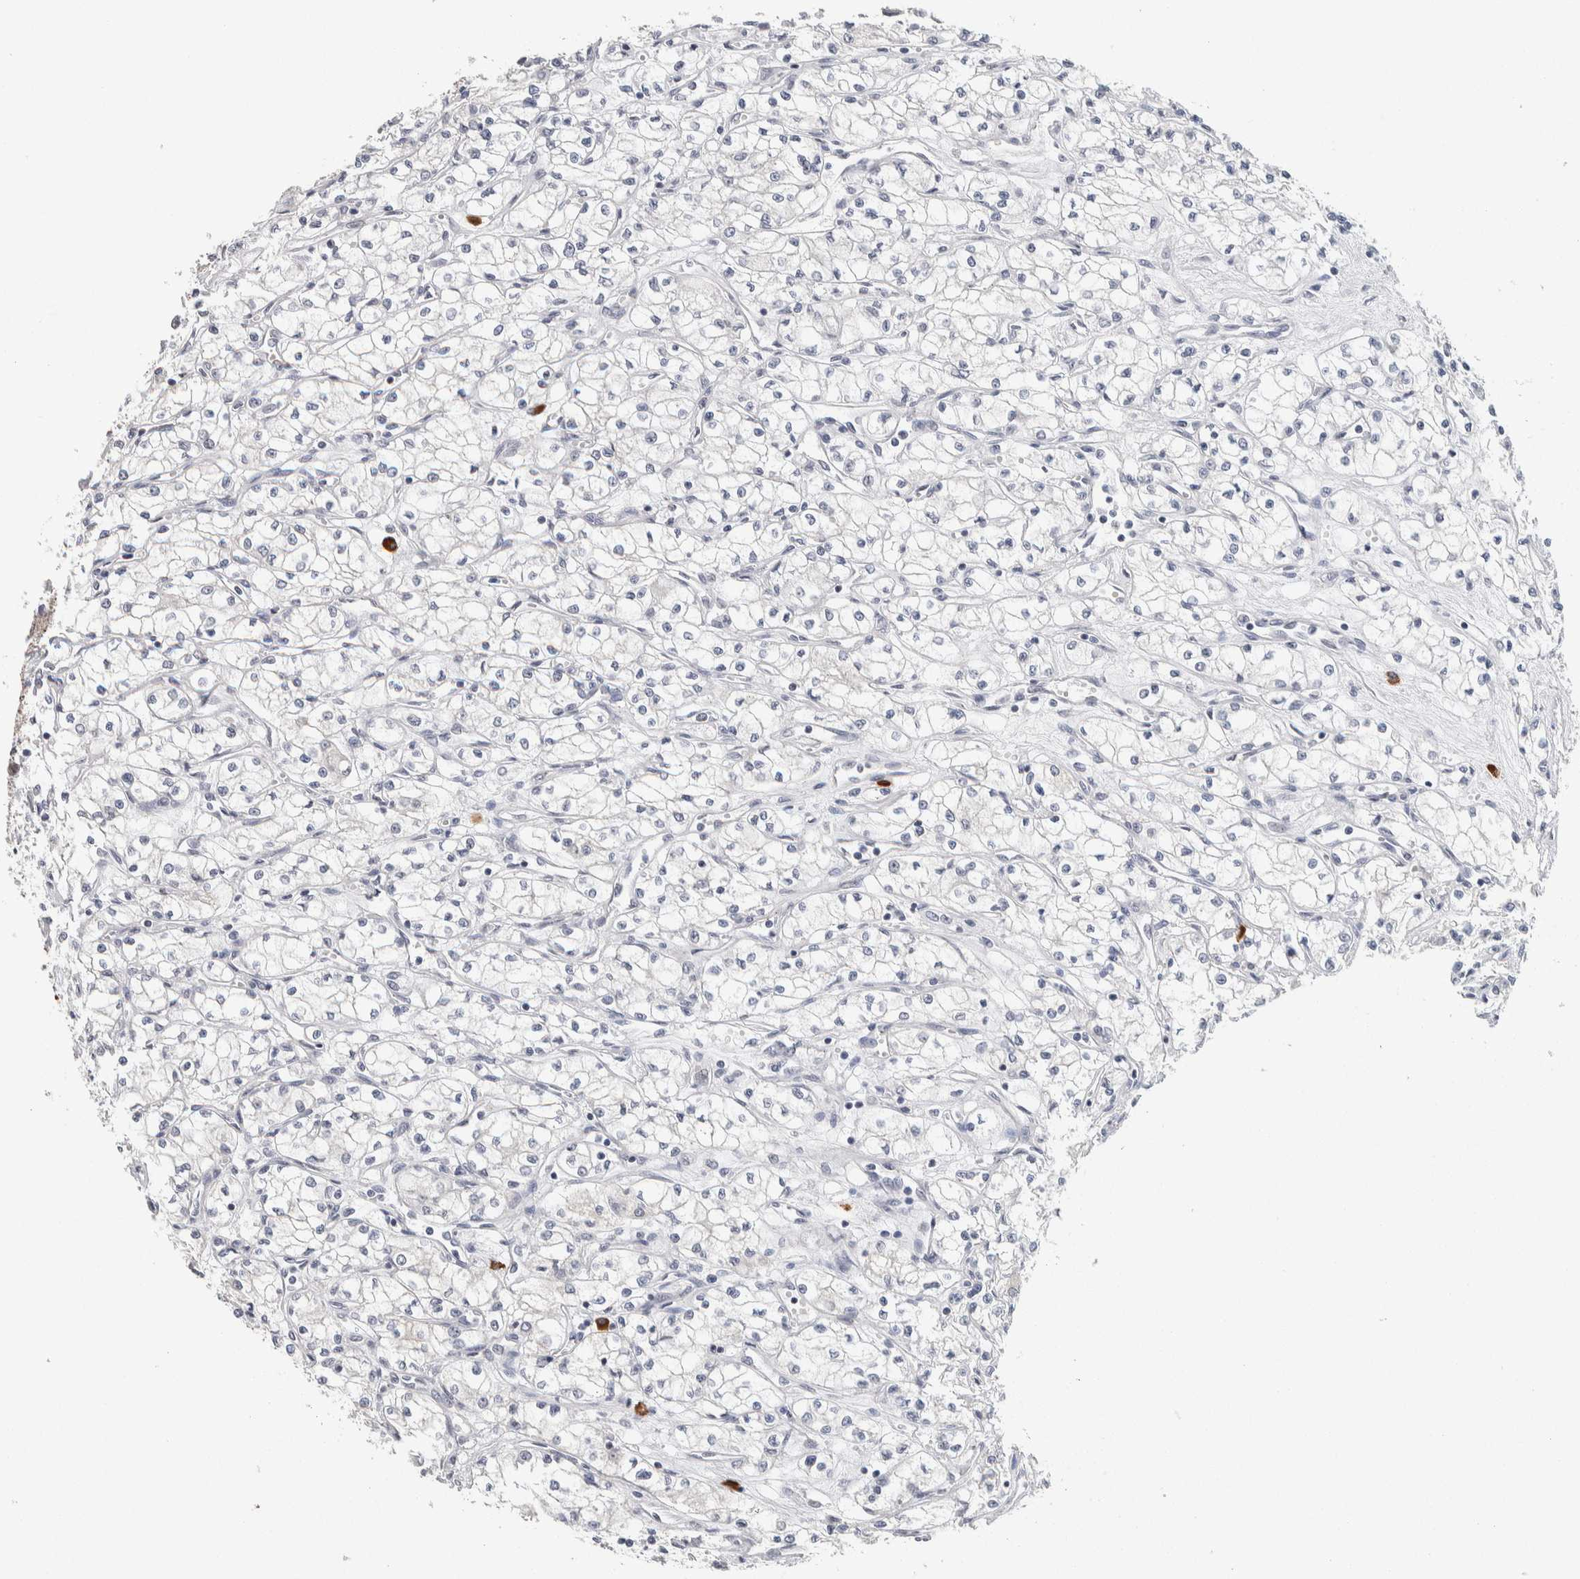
{"staining": {"intensity": "negative", "quantity": "none", "location": "none"}, "tissue": "renal cancer", "cell_type": "Tumor cells", "image_type": "cancer", "snomed": [{"axis": "morphology", "description": "Normal tissue, NOS"}, {"axis": "morphology", "description": "Adenocarcinoma, NOS"}, {"axis": "topography", "description": "Kidney"}], "caption": "Human renal cancer stained for a protein using immunohistochemistry shows no staining in tumor cells.", "gene": "SCN2A", "patient": {"sex": "male", "age": 59}}